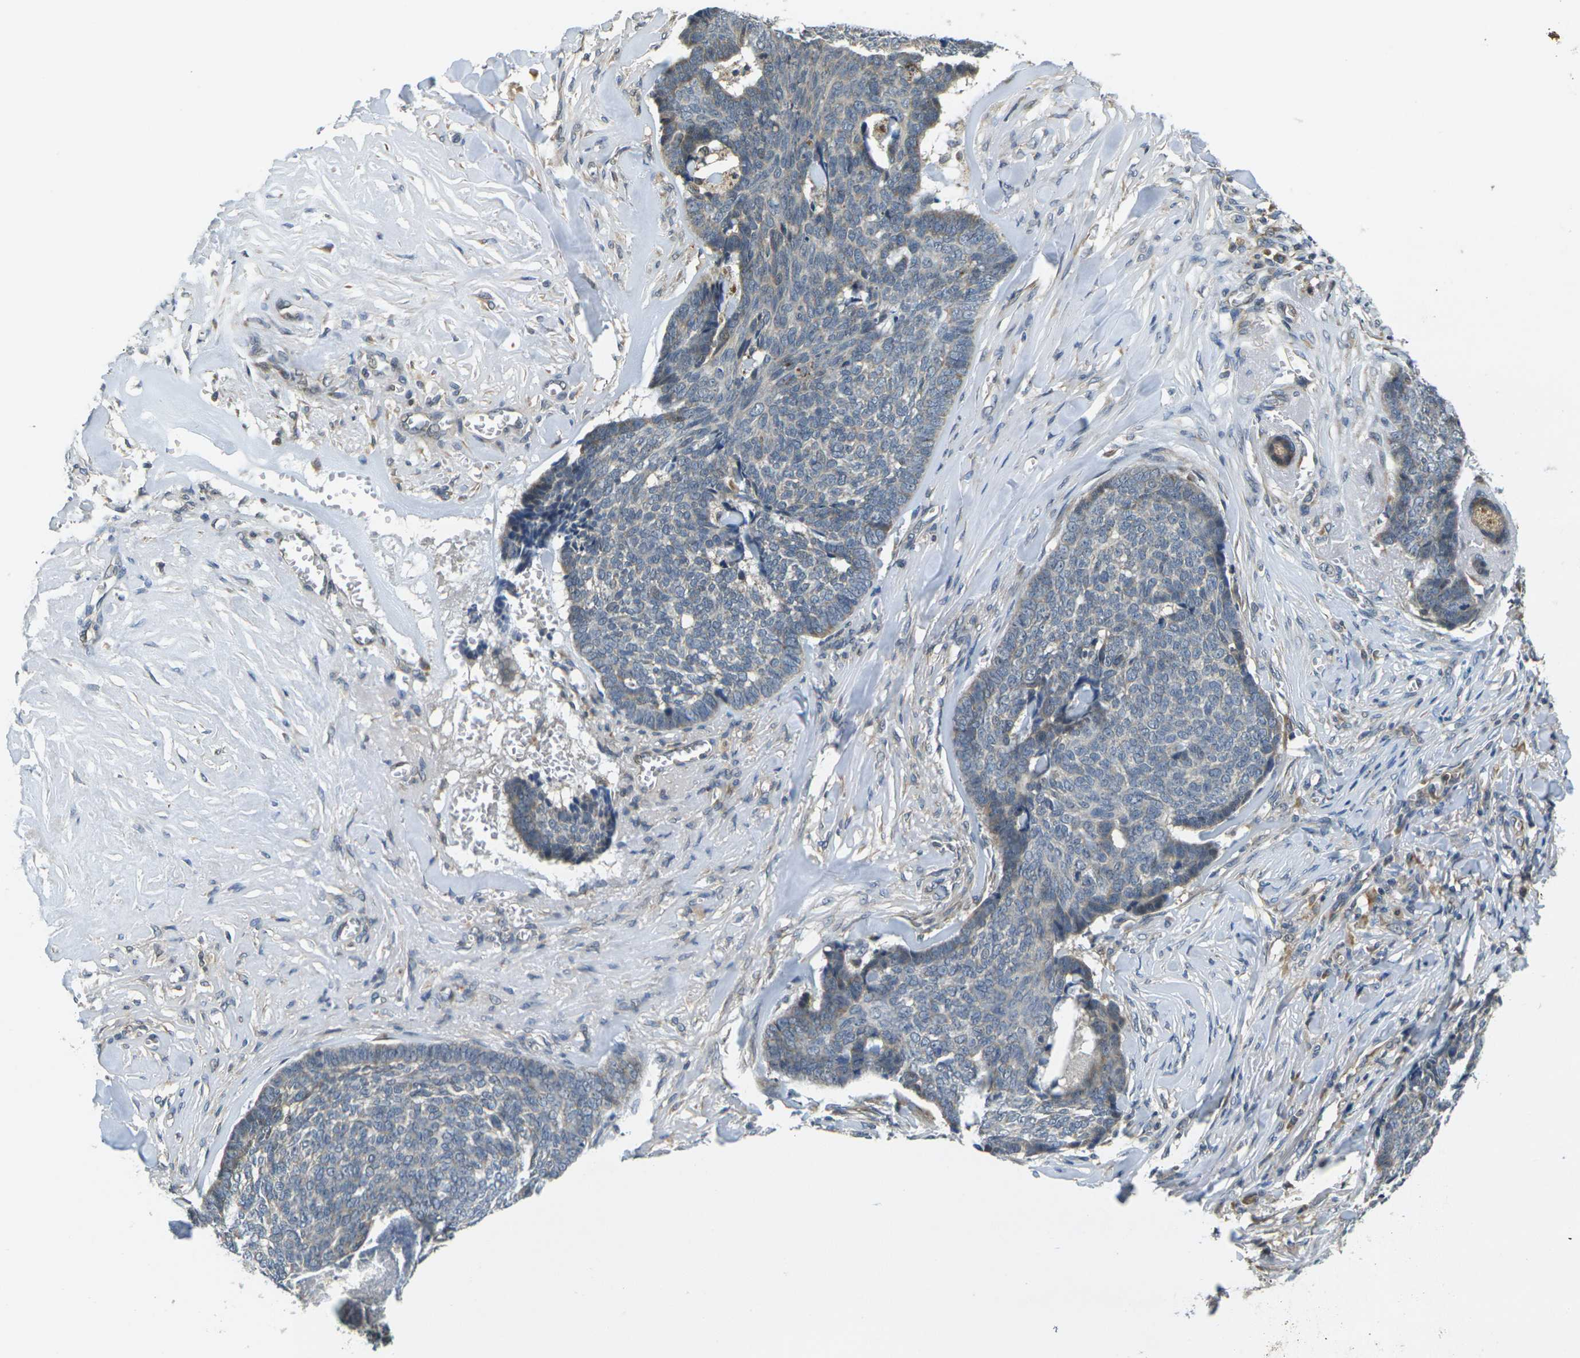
{"staining": {"intensity": "weak", "quantity": "<25%", "location": "cytoplasmic/membranous"}, "tissue": "skin cancer", "cell_type": "Tumor cells", "image_type": "cancer", "snomed": [{"axis": "morphology", "description": "Basal cell carcinoma"}, {"axis": "topography", "description": "Skin"}], "caption": "Immunohistochemistry micrograph of human skin cancer (basal cell carcinoma) stained for a protein (brown), which demonstrates no expression in tumor cells.", "gene": "MINAR2", "patient": {"sex": "male", "age": 84}}